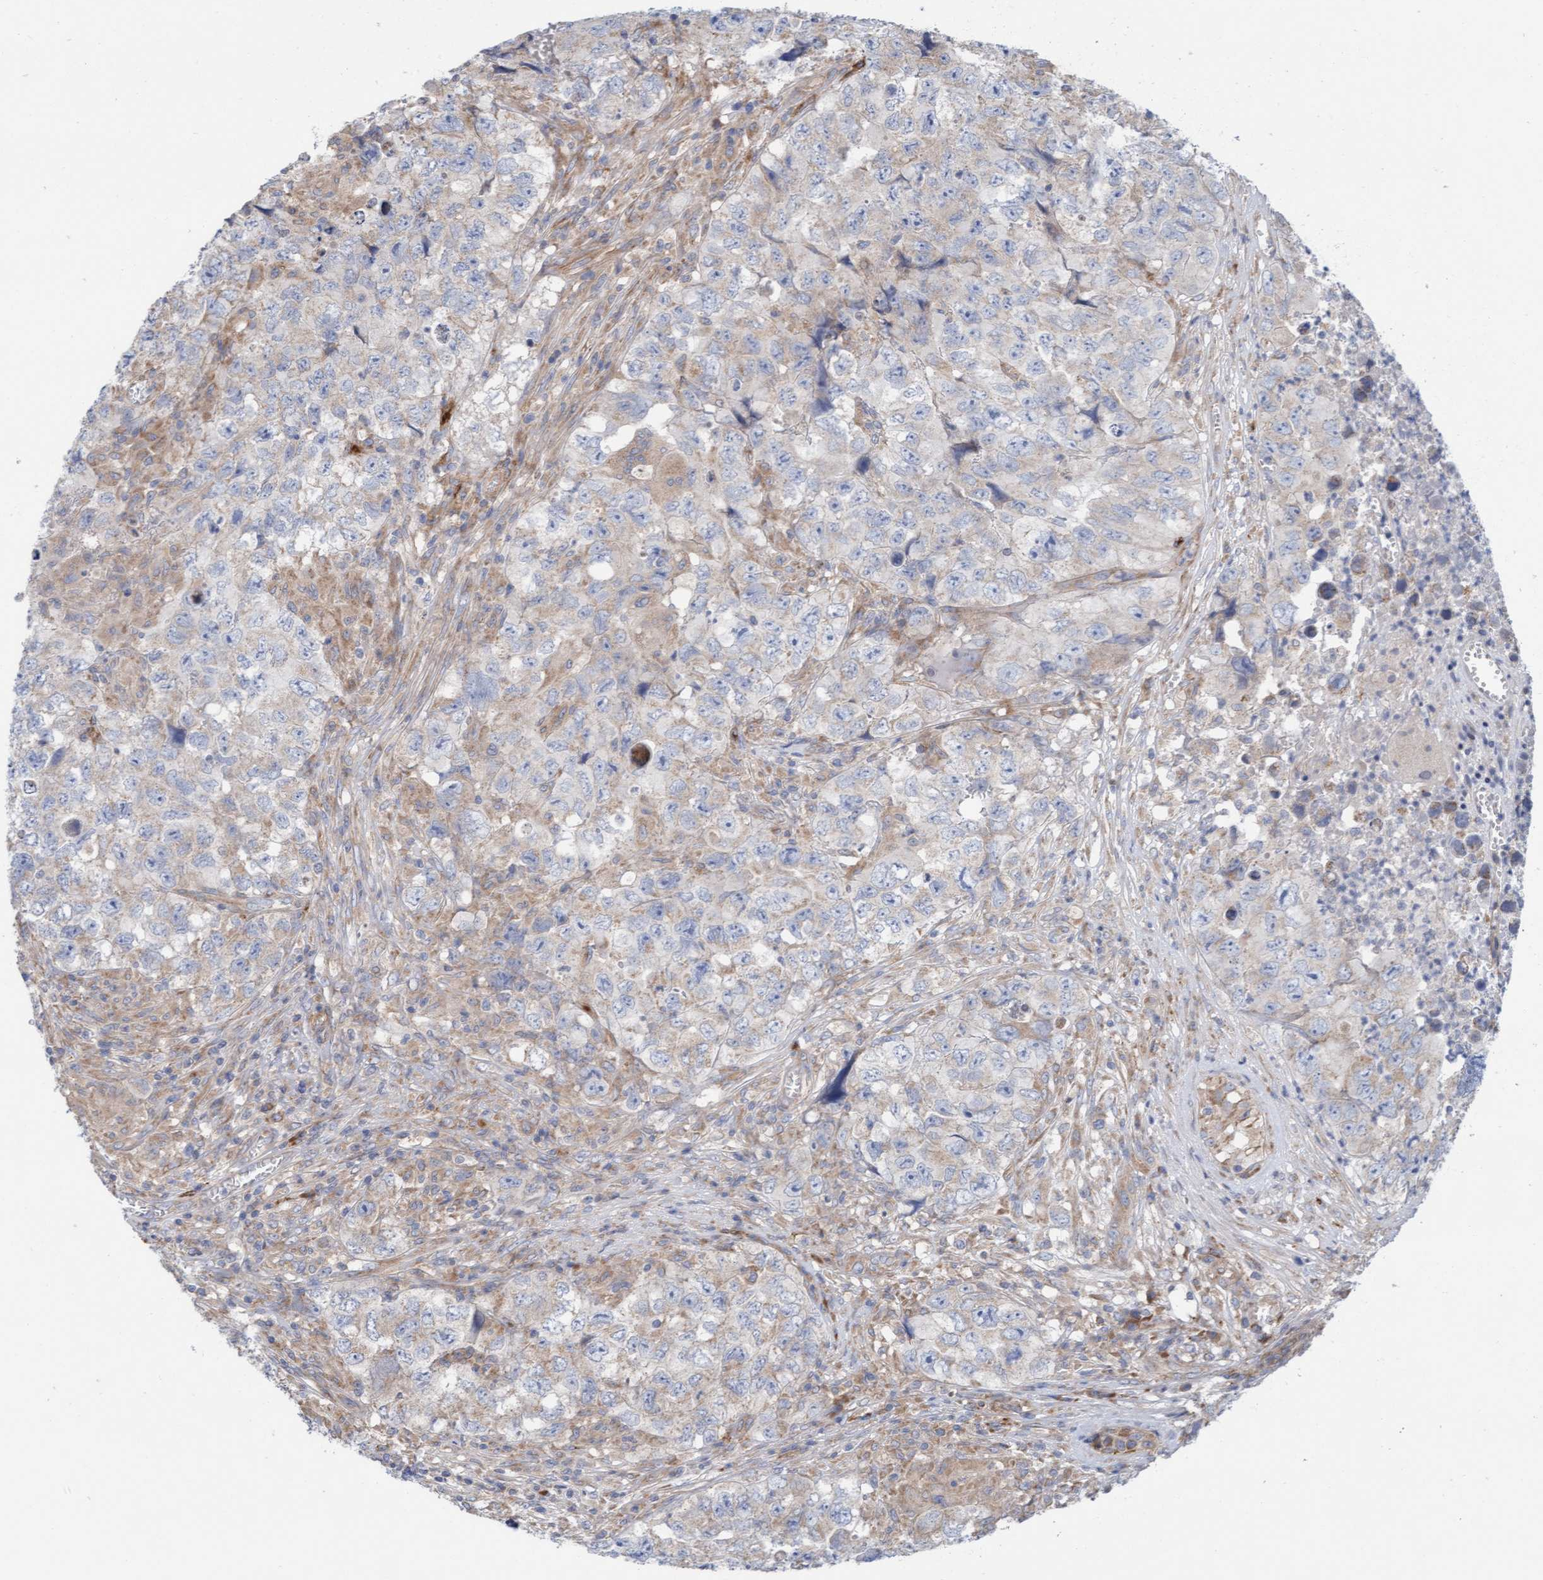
{"staining": {"intensity": "weak", "quantity": "25%-75%", "location": "cytoplasmic/membranous"}, "tissue": "testis cancer", "cell_type": "Tumor cells", "image_type": "cancer", "snomed": [{"axis": "morphology", "description": "Seminoma, NOS"}, {"axis": "morphology", "description": "Carcinoma, Embryonal, NOS"}, {"axis": "topography", "description": "Testis"}], "caption": "Human testis cancer (seminoma) stained for a protein (brown) exhibits weak cytoplasmic/membranous positive positivity in approximately 25%-75% of tumor cells.", "gene": "CDK5RAP3", "patient": {"sex": "male", "age": 43}}